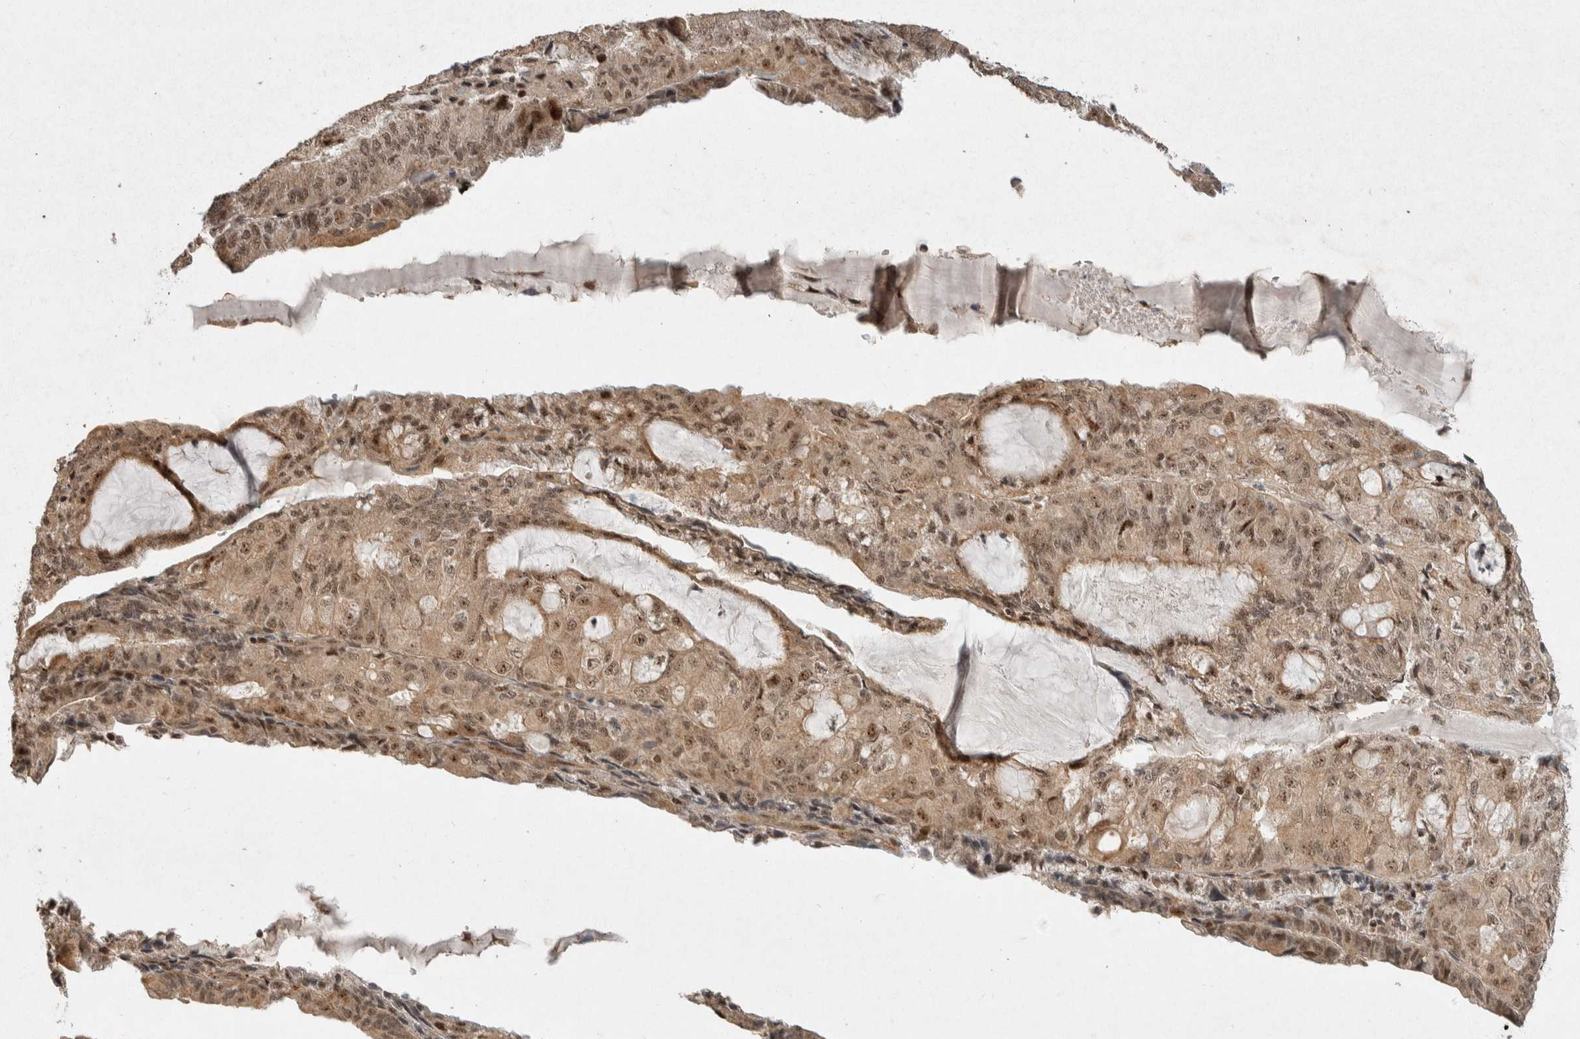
{"staining": {"intensity": "moderate", "quantity": ">75%", "location": "cytoplasmic/membranous,nuclear"}, "tissue": "endometrial cancer", "cell_type": "Tumor cells", "image_type": "cancer", "snomed": [{"axis": "morphology", "description": "Adenocarcinoma, NOS"}, {"axis": "topography", "description": "Endometrium"}], "caption": "Human adenocarcinoma (endometrial) stained with a brown dye exhibits moderate cytoplasmic/membranous and nuclear positive expression in approximately >75% of tumor cells.", "gene": "TOR1B", "patient": {"sex": "female", "age": 81}}